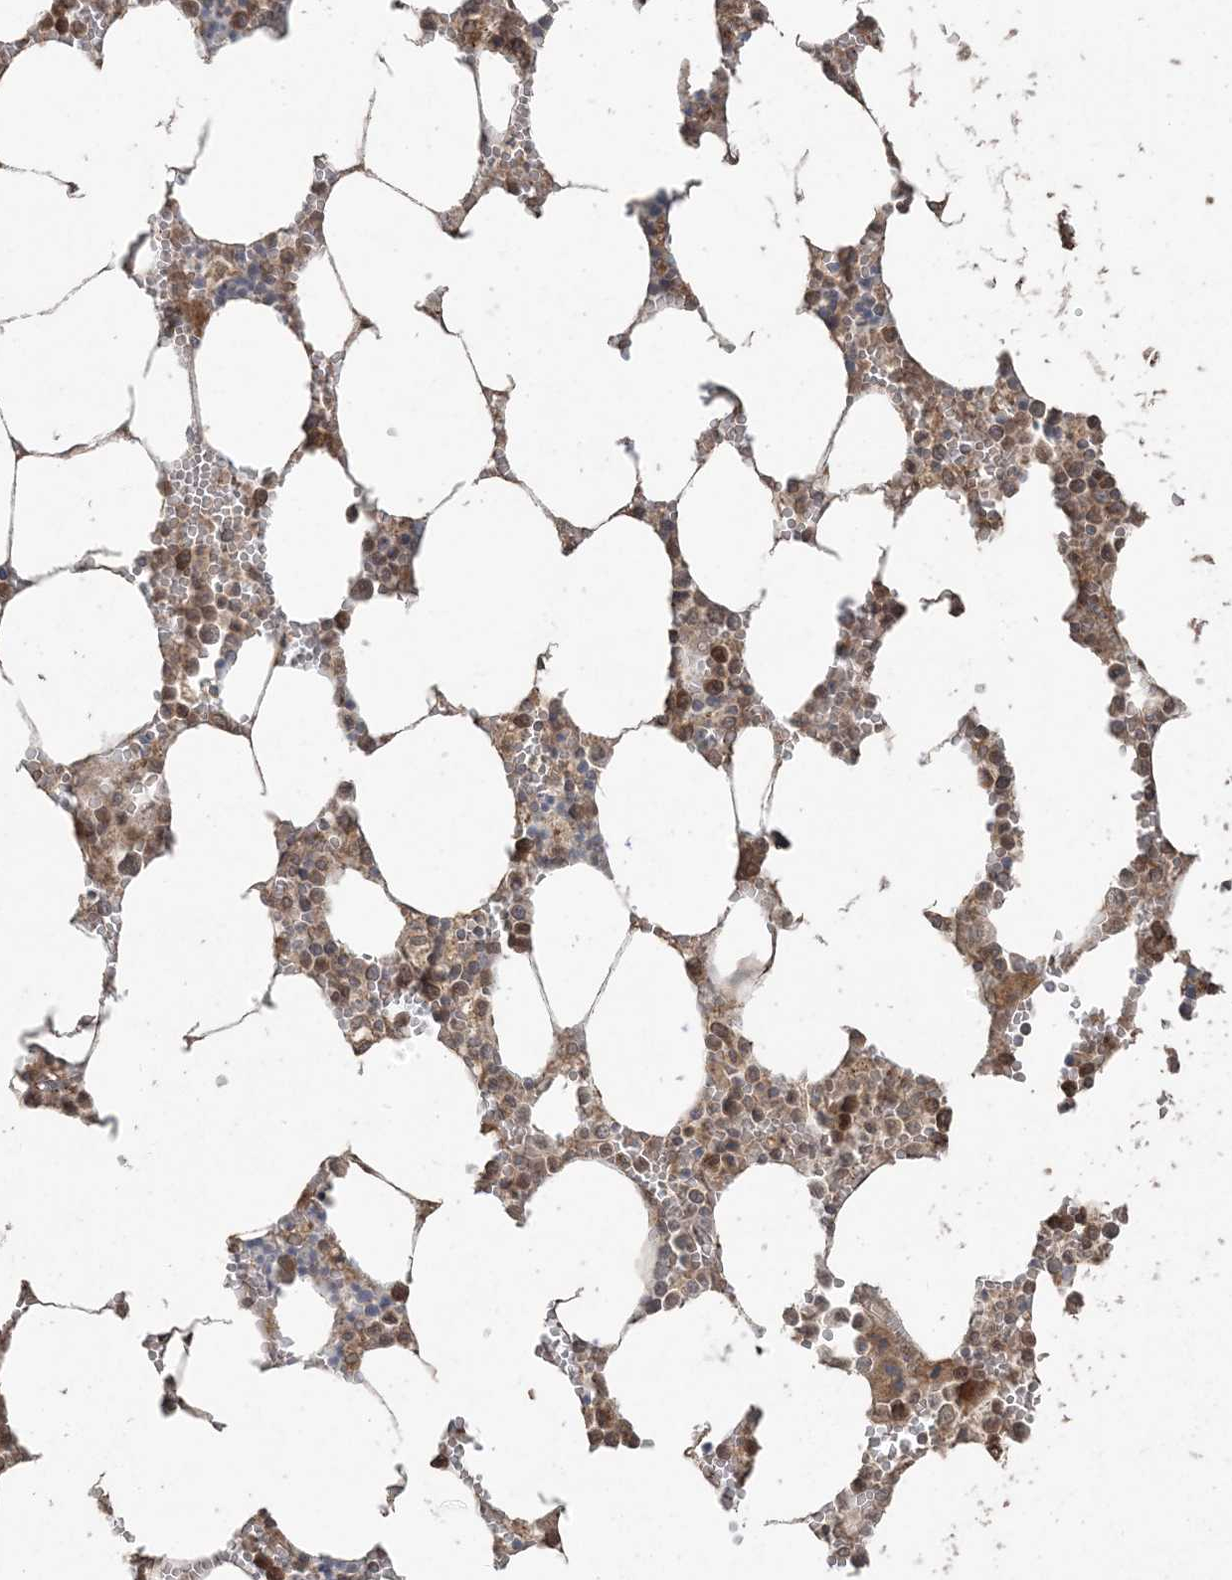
{"staining": {"intensity": "moderate", "quantity": "25%-75%", "location": "cytoplasmic/membranous"}, "tissue": "bone marrow", "cell_type": "Hematopoietic cells", "image_type": "normal", "snomed": [{"axis": "morphology", "description": "Normal tissue, NOS"}, {"axis": "topography", "description": "Bone marrow"}], "caption": "Bone marrow stained with DAB IHC demonstrates medium levels of moderate cytoplasmic/membranous staining in approximately 25%-75% of hematopoietic cells.", "gene": "DDX19B", "patient": {"sex": "male", "age": 70}}